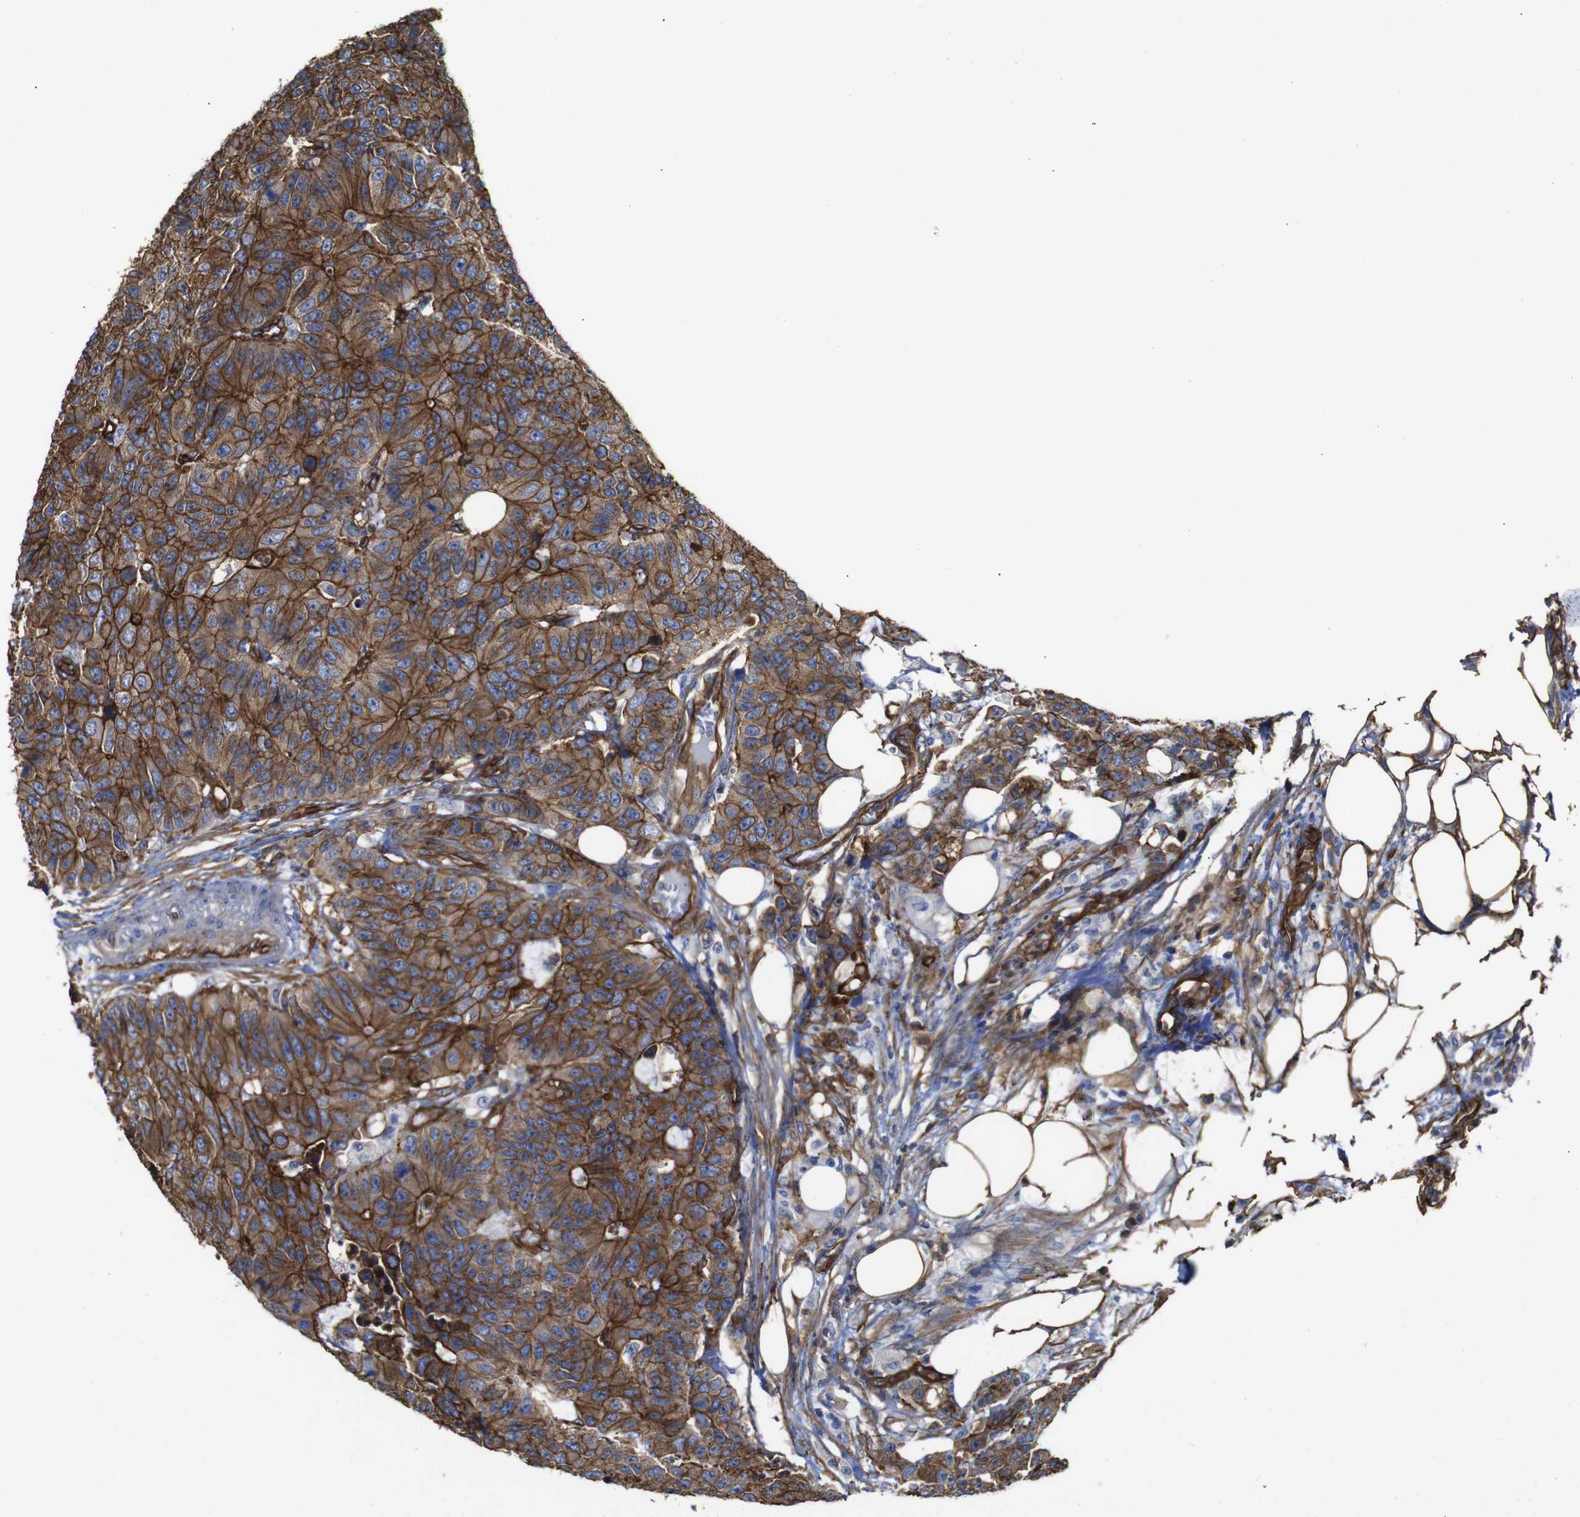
{"staining": {"intensity": "strong", "quantity": ">75%", "location": "cytoplasmic/membranous"}, "tissue": "colorectal cancer", "cell_type": "Tumor cells", "image_type": "cancer", "snomed": [{"axis": "morphology", "description": "Adenocarcinoma, NOS"}, {"axis": "topography", "description": "Colon"}], "caption": "IHC image of neoplastic tissue: human colorectal cancer stained using immunohistochemistry (IHC) displays high levels of strong protein expression localized specifically in the cytoplasmic/membranous of tumor cells, appearing as a cytoplasmic/membranous brown color.", "gene": "SPTBN1", "patient": {"sex": "female", "age": 86}}